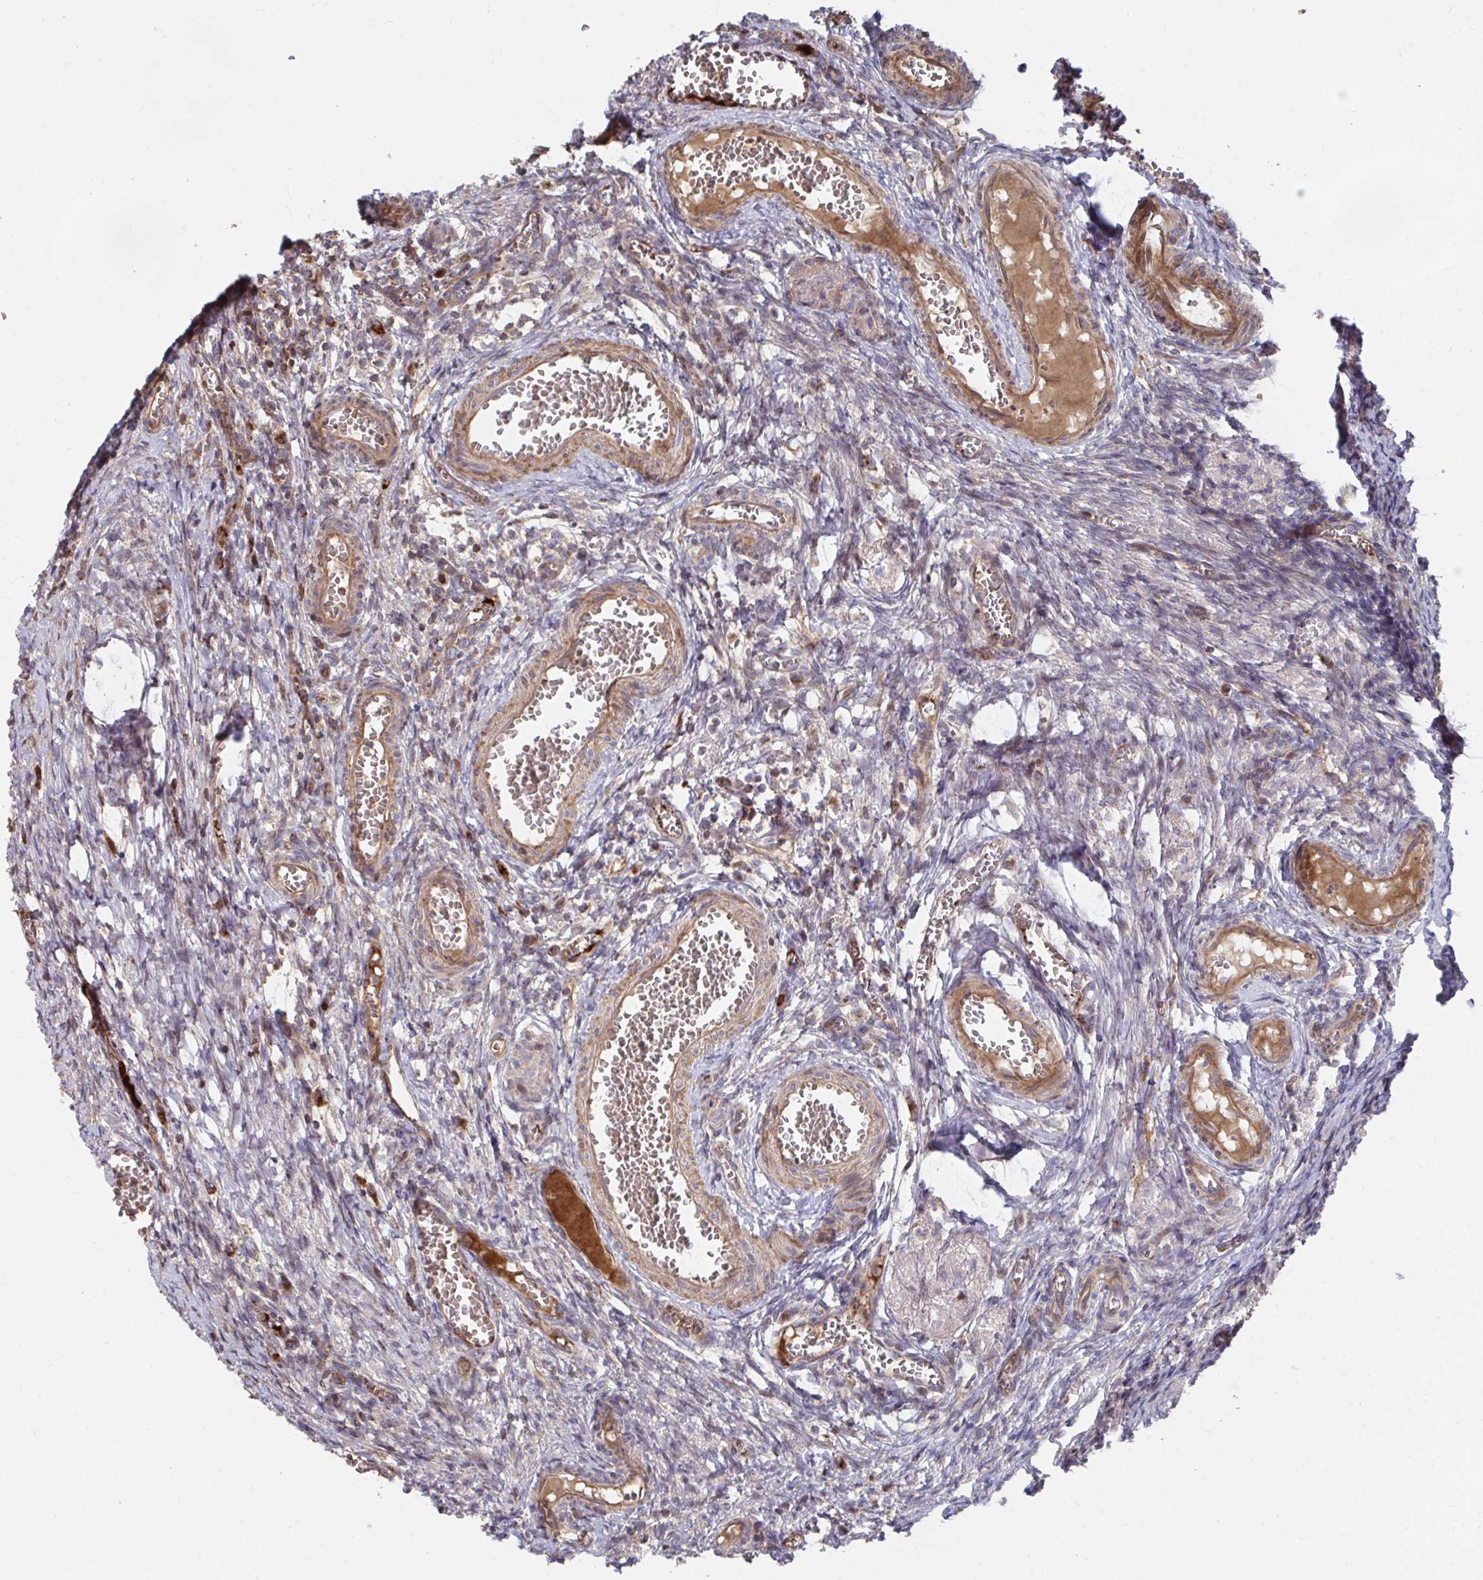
{"staining": {"intensity": "moderate", "quantity": "<25%", "location": "cytoplasmic/membranous"}, "tissue": "ovary", "cell_type": "Ovarian stroma cells", "image_type": "normal", "snomed": [{"axis": "morphology", "description": "Normal tissue, NOS"}, {"axis": "topography", "description": "Ovary"}], "caption": "A photomicrograph of ovary stained for a protein demonstrates moderate cytoplasmic/membranous brown staining in ovarian stroma cells. (Brightfield microscopy of DAB IHC at high magnification).", "gene": "FAM89A", "patient": {"sex": "female", "age": 41}}